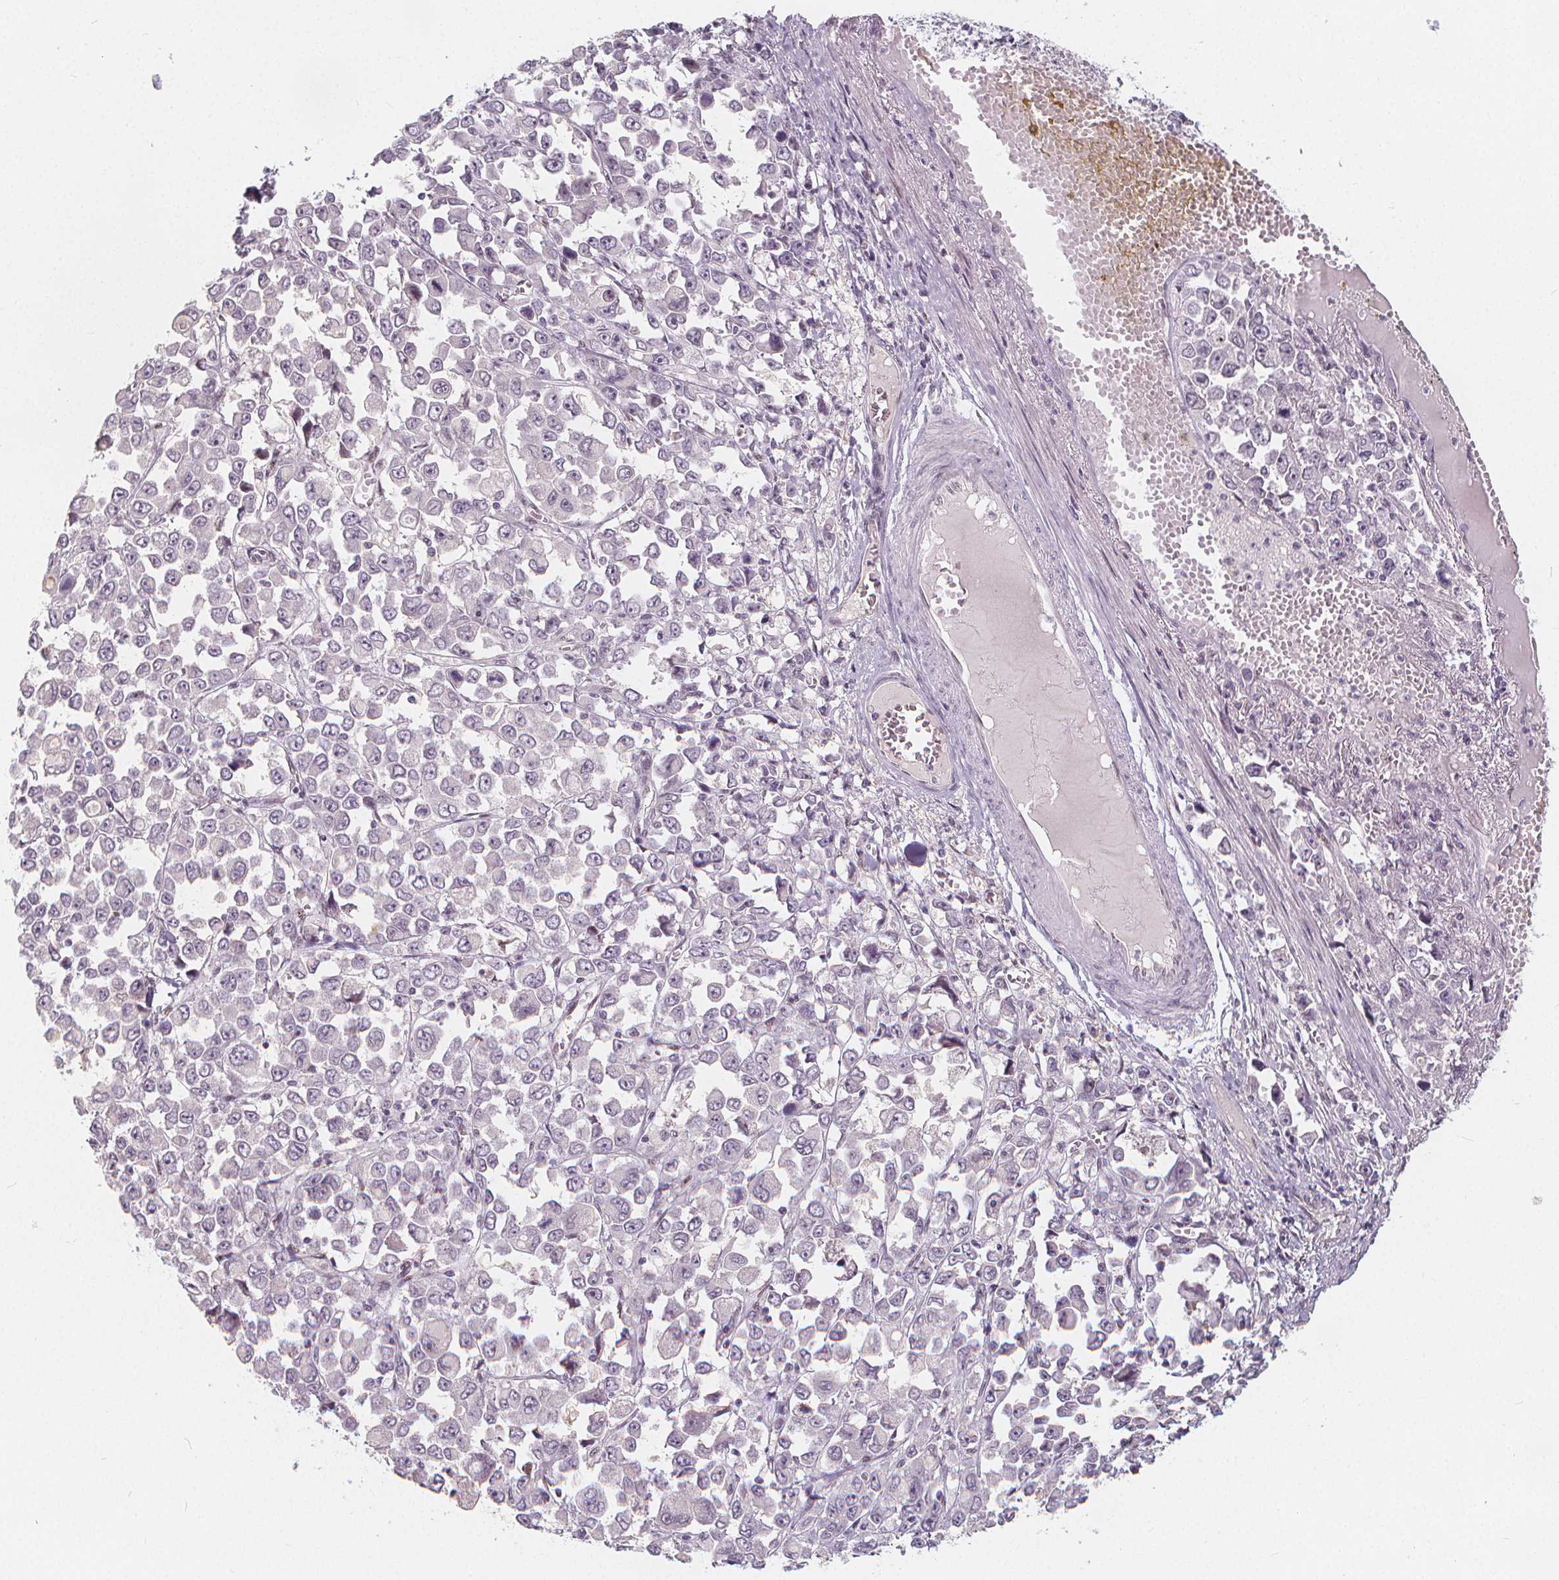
{"staining": {"intensity": "negative", "quantity": "none", "location": "none"}, "tissue": "stomach cancer", "cell_type": "Tumor cells", "image_type": "cancer", "snomed": [{"axis": "morphology", "description": "Adenocarcinoma, NOS"}, {"axis": "topography", "description": "Stomach, upper"}], "caption": "Immunohistochemistry (IHC) photomicrograph of stomach cancer (adenocarcinoma) stained for a protein (brown), which shows no expression in tumor cells.", "gene": "DRC3", "patient": {"sex": "male", "age": 70}}